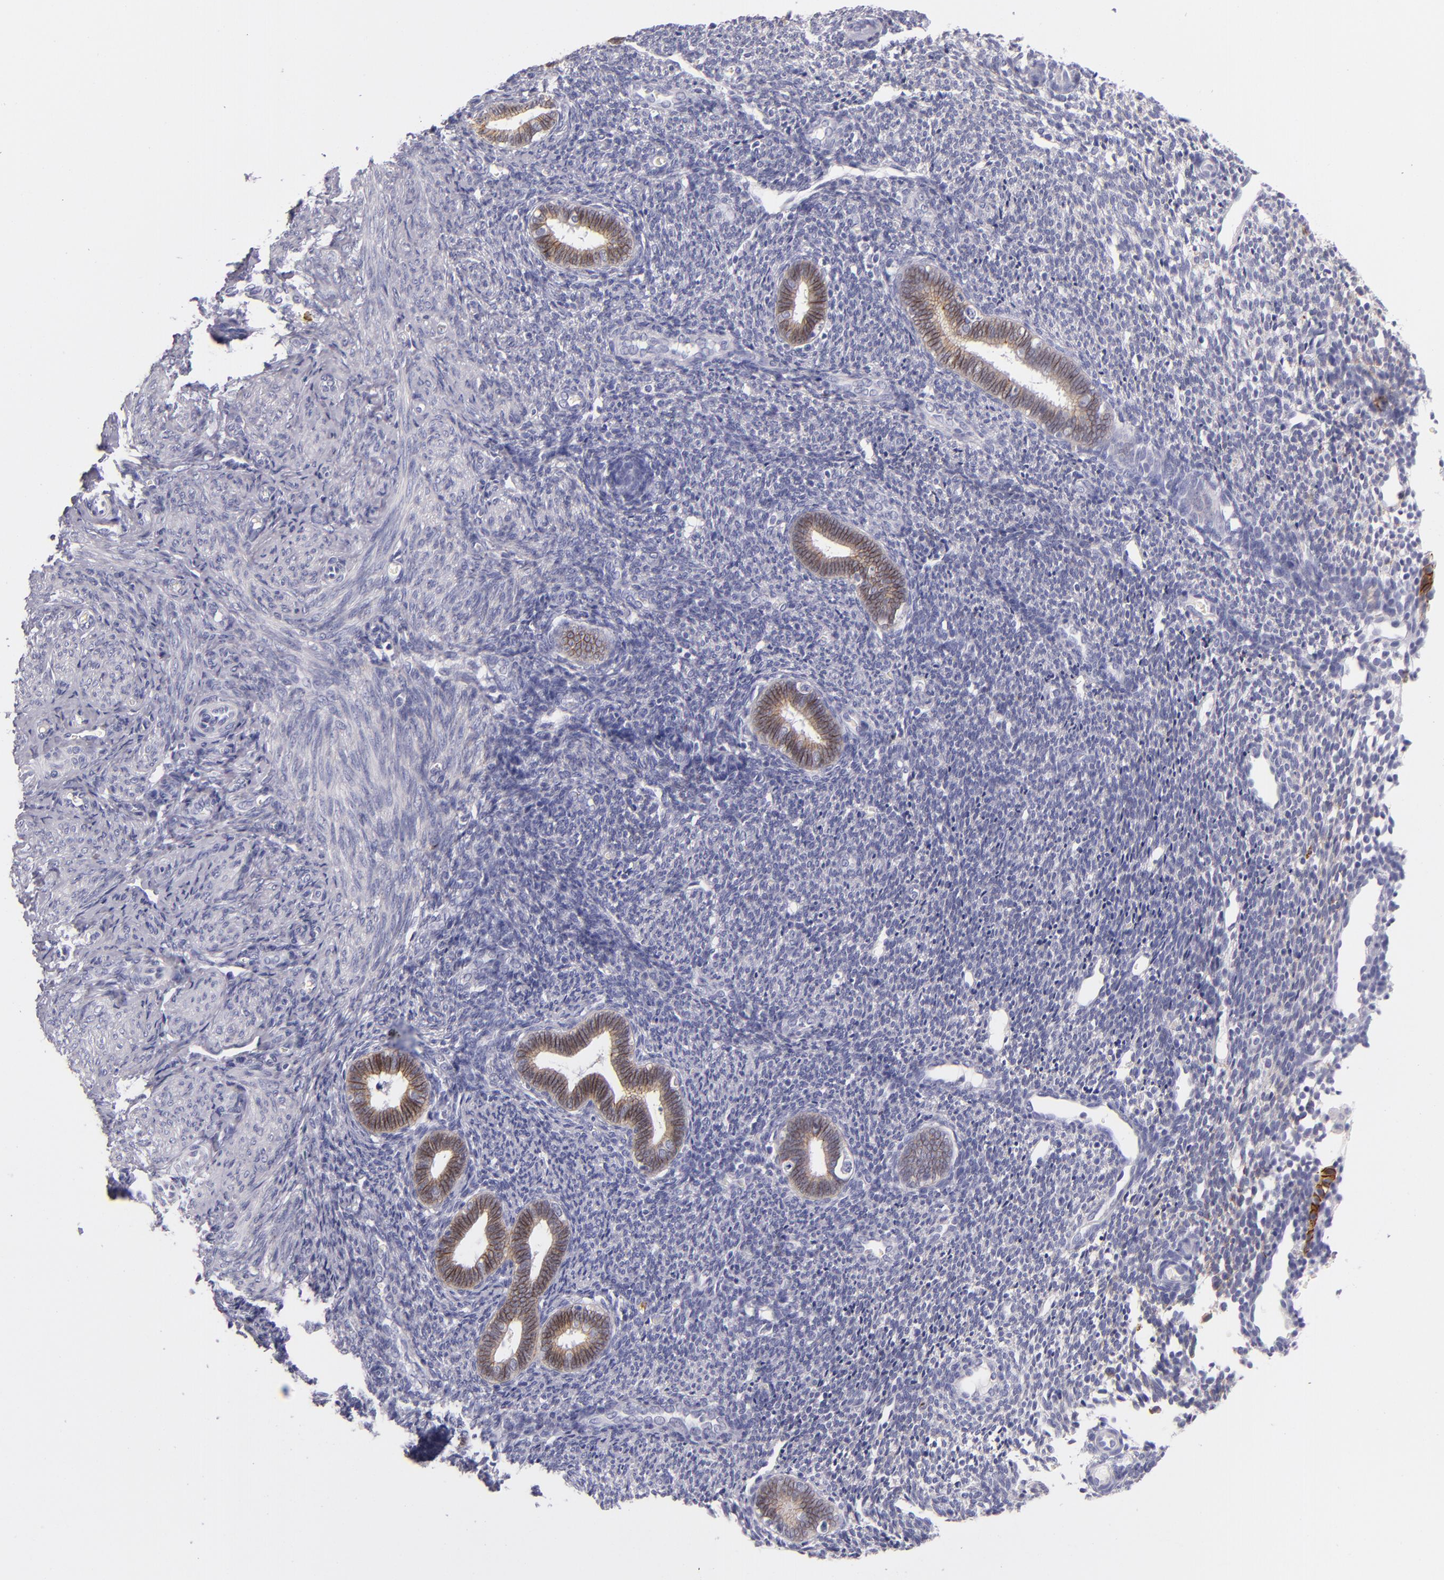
{"staining": {"intensity": "negative", "quantity": "none", "location": "none"}, "tissue": "endometrium", "cell_type": "Cells in endometrial stroma", "image_type": "normal", "snomed": [{"axis": "morphology", "description": "Normal tissue, NOS"}, {"axis": "topography", "description": "Endometrium"}], "caption": "IHC photomicrograph of unremarkable human endometrium stained for a protein (brown), which displays no expression in cells in endometrial stroma. Nuclei are stained in blue.", "gene": "CDH3", "patient": {"sex": "female", "age": 27}}